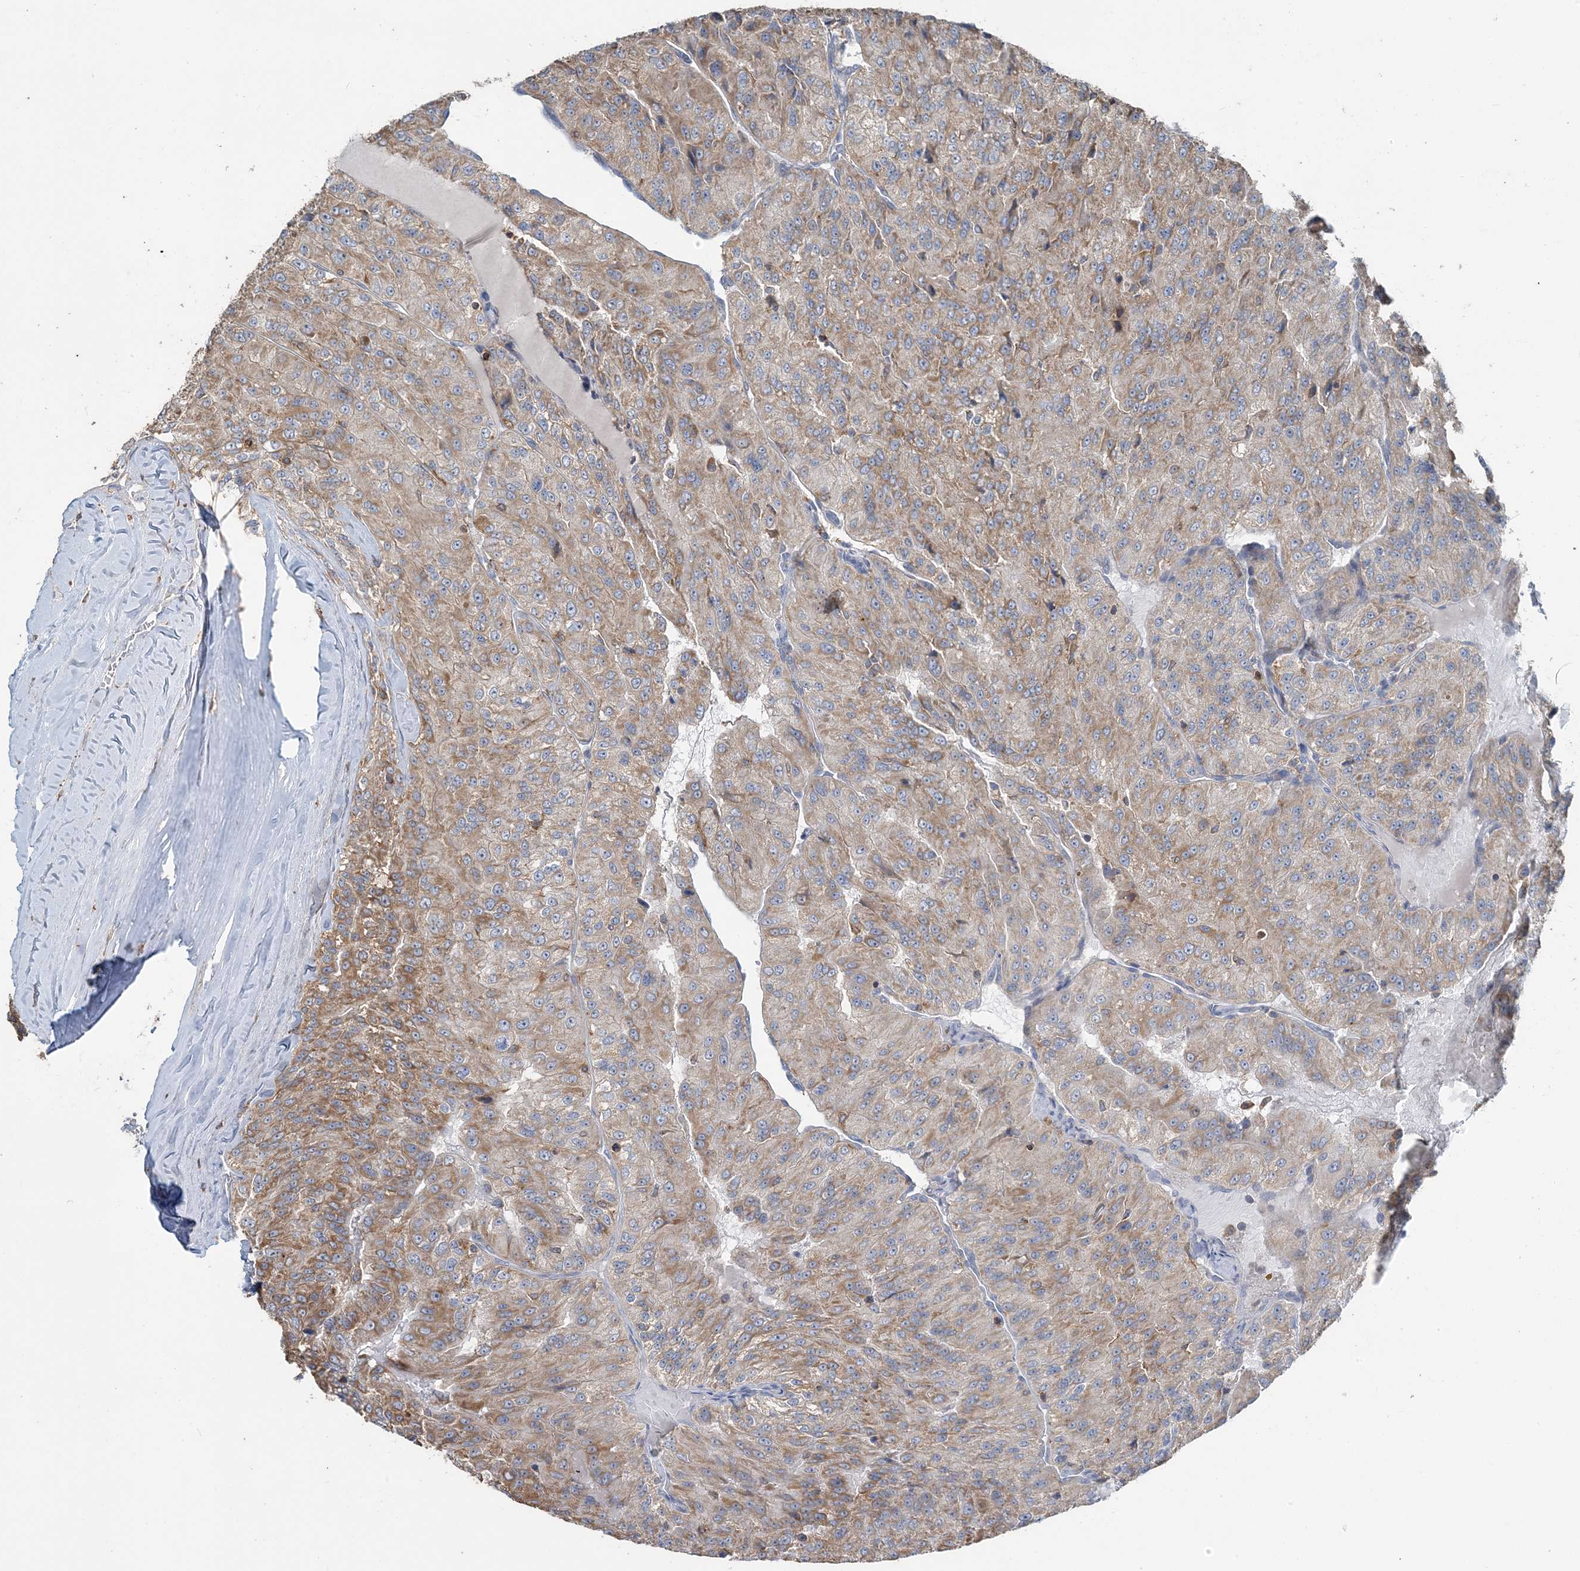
{"staining": {"intensity": "moderate", "quantity": ">75%", "location": "cytoplasmic/membranous"}, "tissue": "renal cancer", "cell_type": "Tumor cells", "image_type": "cancer", "snomed": [{"axis": "morphology", "description": "Adenocarcinoma, NOS"}, {"axis": "topography", "description": "Kidney"}], "caption": "Renal adenocarcinoma stained with immunohistochemistry reveals moderate cytoplasmic/membranous expression in about >75% of tumor cells. Immunohistochemistry stains the protein of interest in brown and the nuclei are stained blue.", "gene": "TMLHE", "patient": {"sex": "female", "age": 63}}